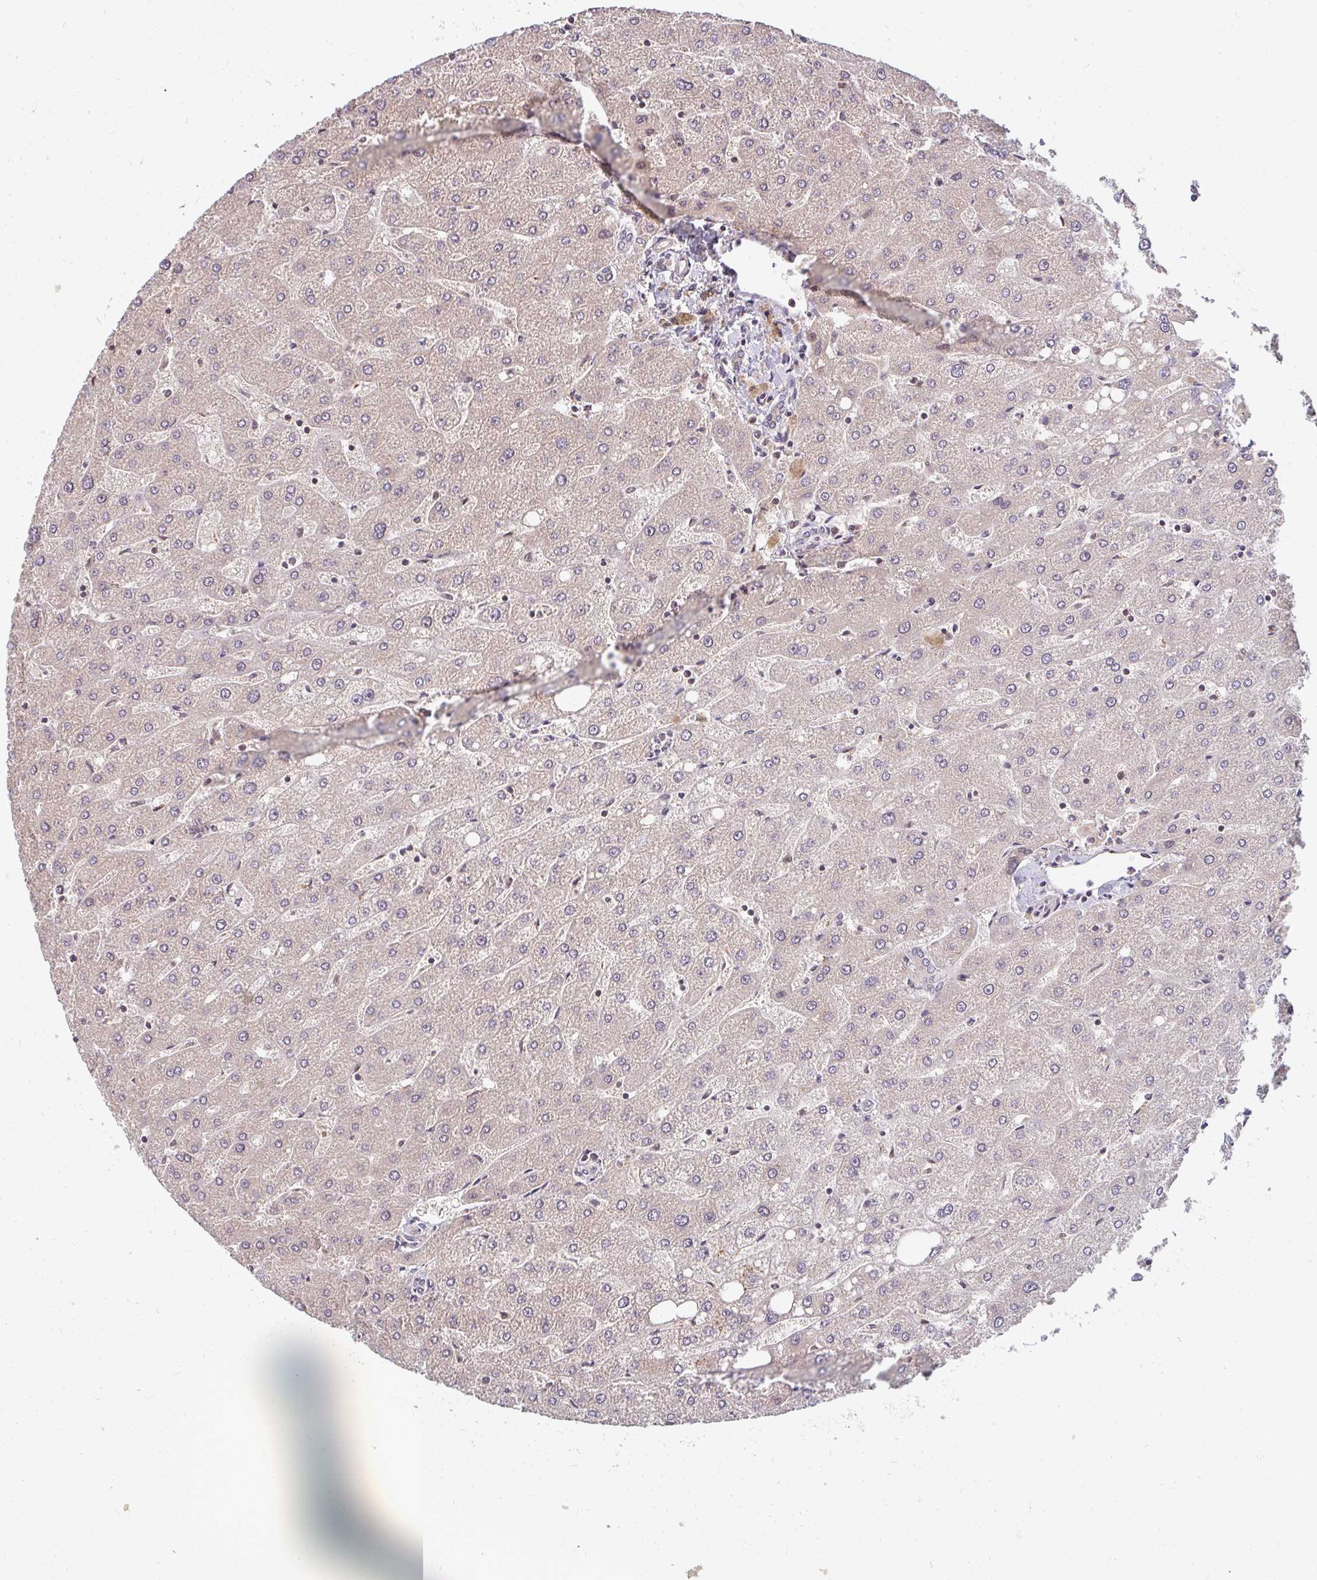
{"staining": {"intensity": "weak", "quantity": "<25%", "location": "cytoplasmic/membranous"}, "tissue": "liver", "cell_type": "Cholangiocytes", "image_type": "normal", "snomed": [{"axis": "morphology", "description": "Normal tissue, NOS"}, {"axis": "topography", "description": "Liver"}], "caption": "Histopathology image shows no protein positivity in cholangiocytes of unremarkable liver.", "gene": "GTF3C6", "patient": {"sex": "male", "age": 67}}